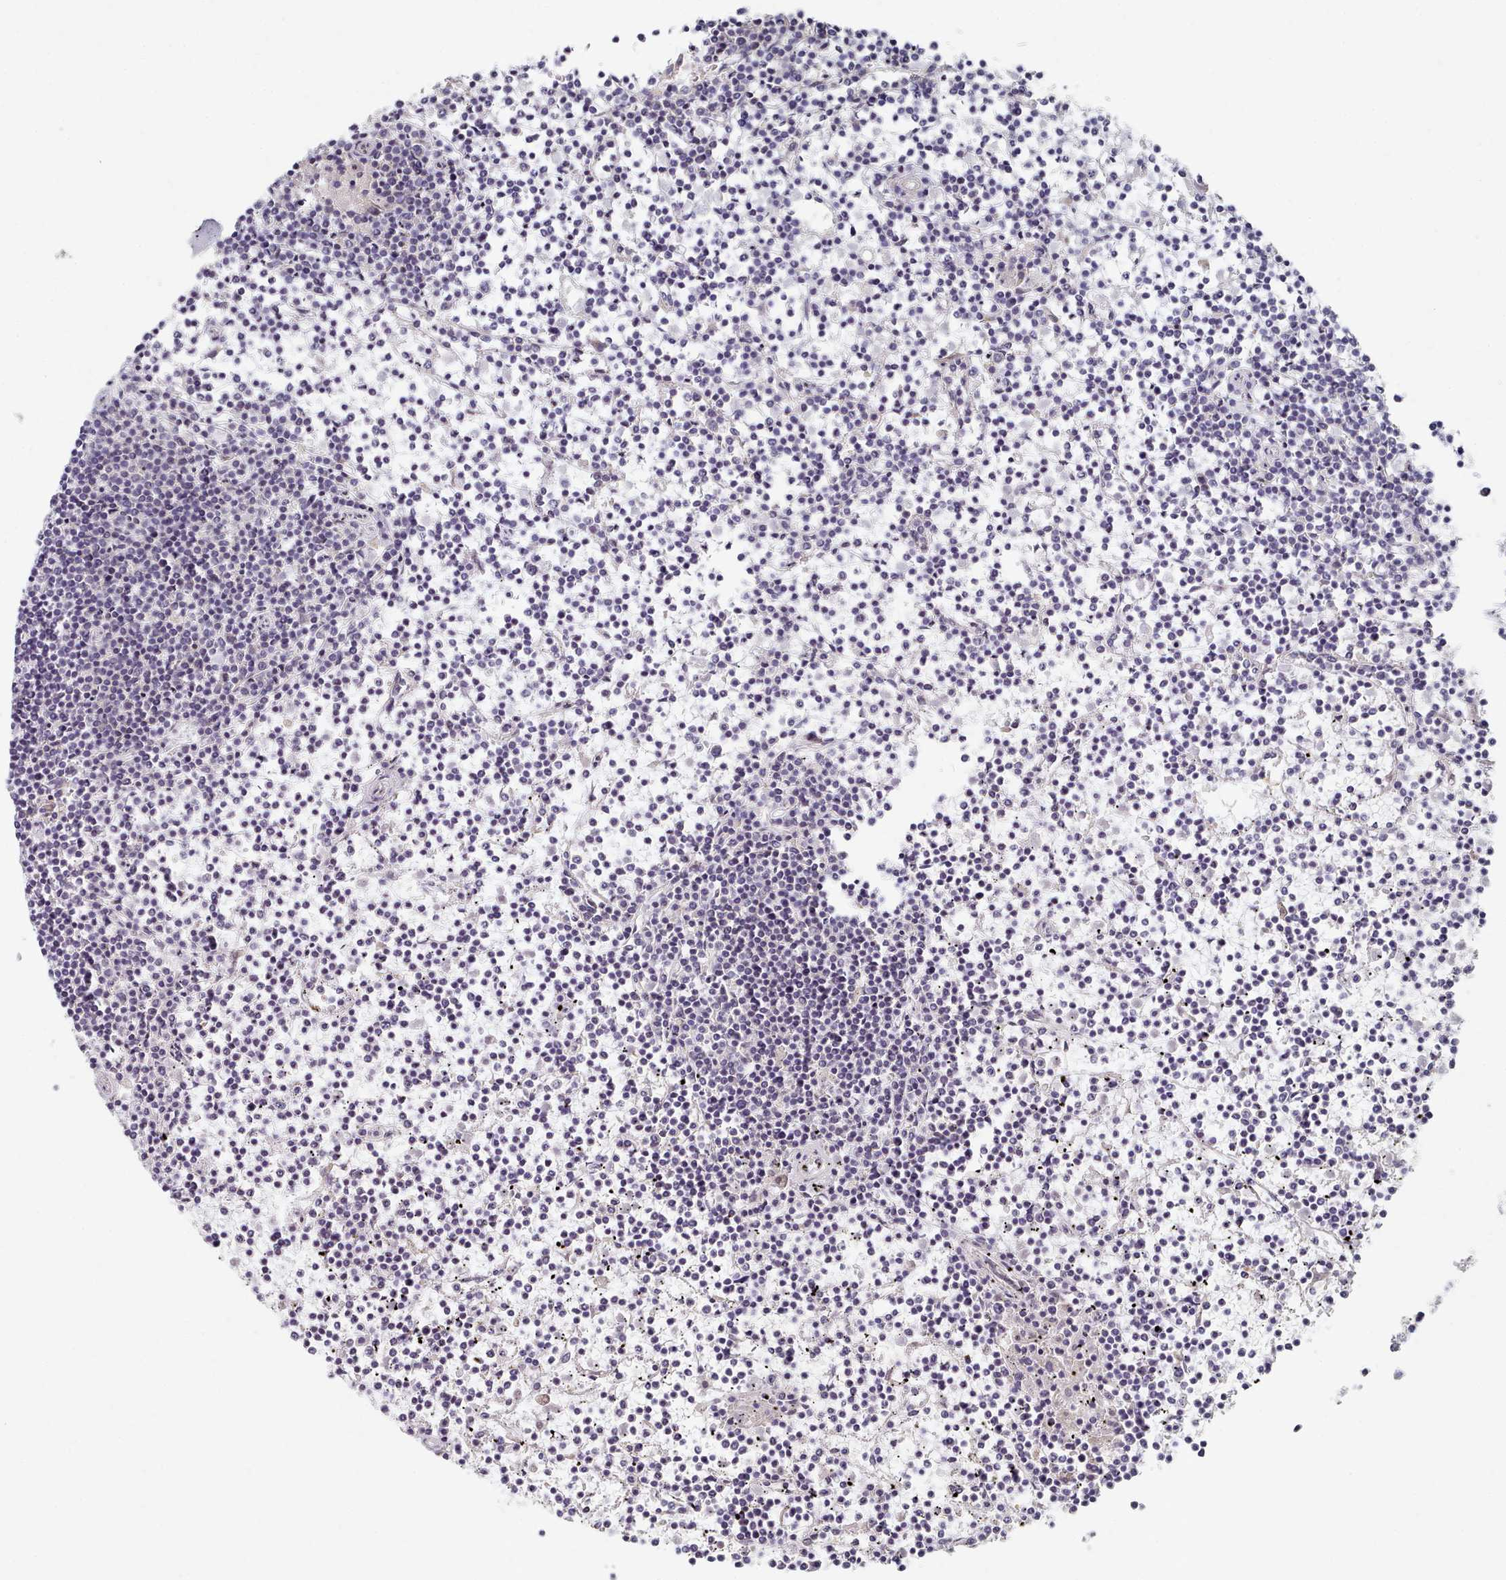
{"staining": {"intensity": "negative", "quantity": "none", "location": "none"}, "tissue": "lymphoma", "cell_type": "Tumor cells", "image_type": "cancer", "snomed": [{"axis": "morphology", "description": "Malignant lymphoma, non-Hodgkin's type, Low grade"}, {"axis": "topography", "description": "Spleen"}], "caption": "Lymphoma was stained to show a protein in brown. There is no significant positivity in tumor cells.", "gene": "TYW1B", "patient": {"sex": "female", "age": 19}}